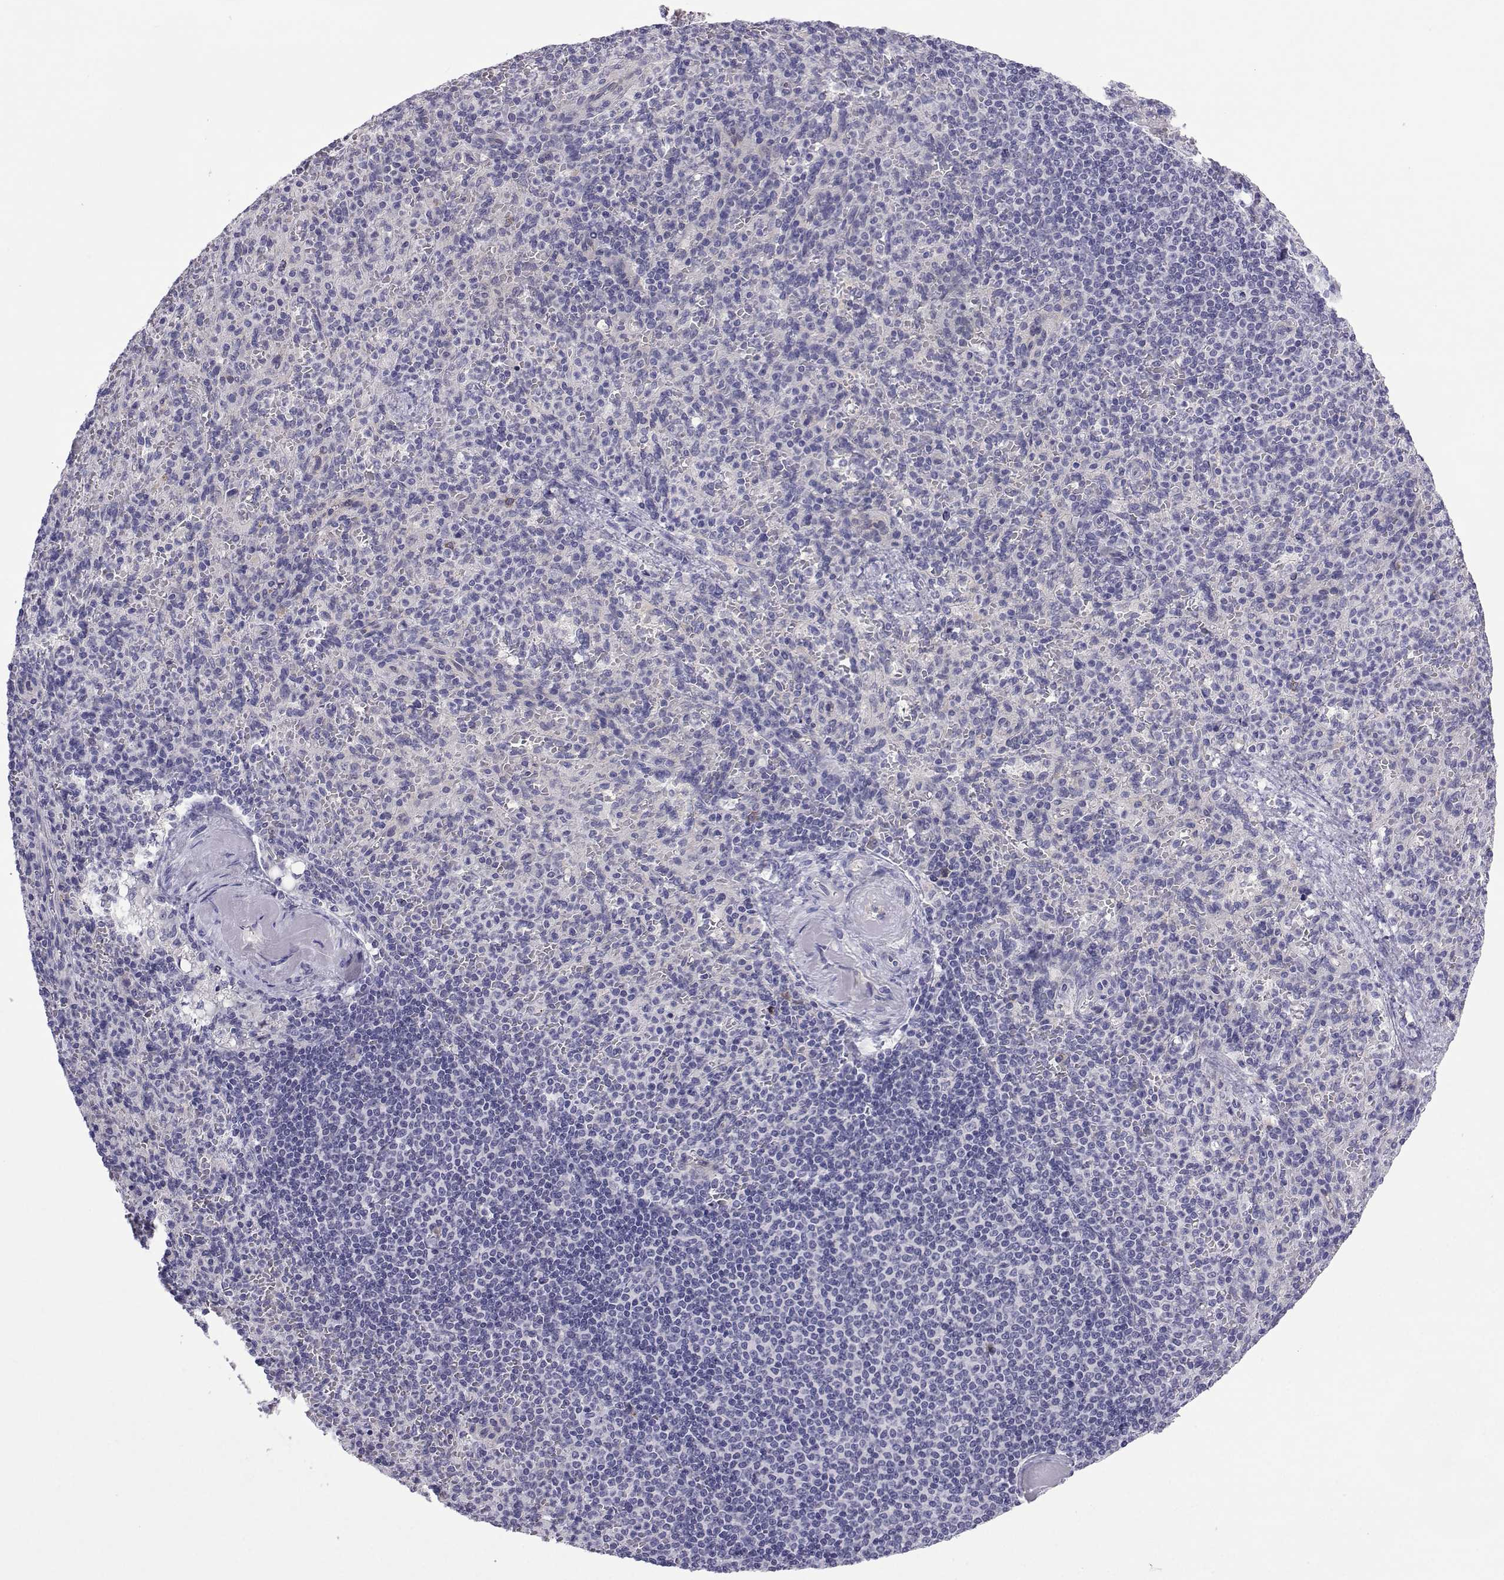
{"staining": {"intensity": "negative", "quantity": "none", "location": "none"}, "tissue": "spleen", "cell_type": "Cells in red pulp", "image_type": "normal", "snomed": [{"axis": "morphology", "description": "Normal tissue, NOS"}, {"axis": "topography", "description": "Spleen"}], "caption": "High power microscopy image of an IHC image of unremarkable spleen, revealing no significant expression in cells in red pulp.", "gene": "COL22A1", "patient": {"sex": "female", "age": 74}}